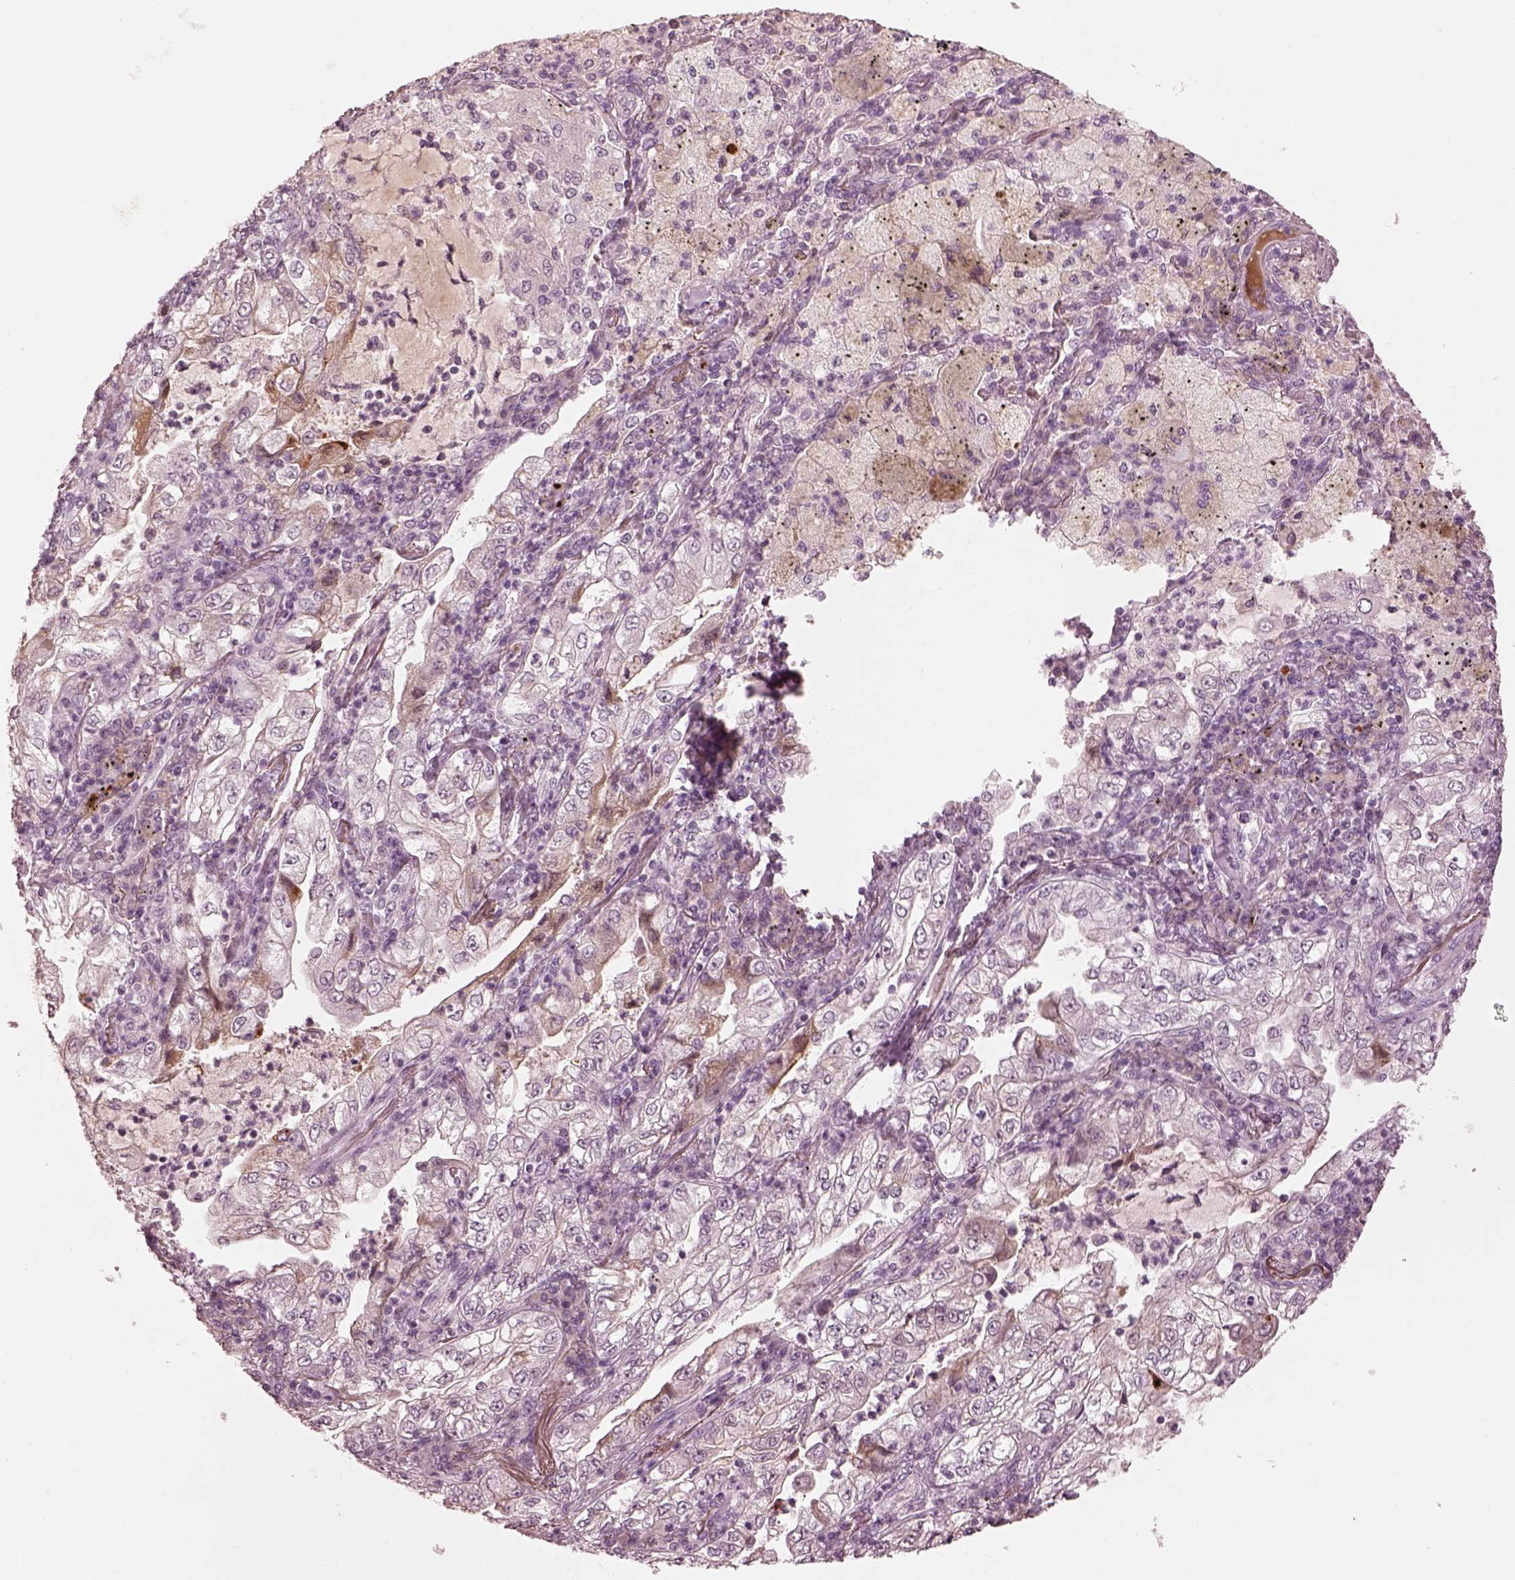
{"staining": {"intensity": "negative", "quantity": "none", "location": "none"}, "tissue": "lung cancer", "cell_type": "Tumor cells", "image_type": "cancer", "snomed": [{"axis": "morphology", "description": "Adenocarcinoma, NOS"}, {"axis": "topography", "description": "Lung"}], "caption": "The immunohistochemistry image has no significant positivity in tumor cells of lung cancer (adenocarcinoma) tissue.", "gene": "KCNA2", "patient": {"sex": "female", "age": 73}}